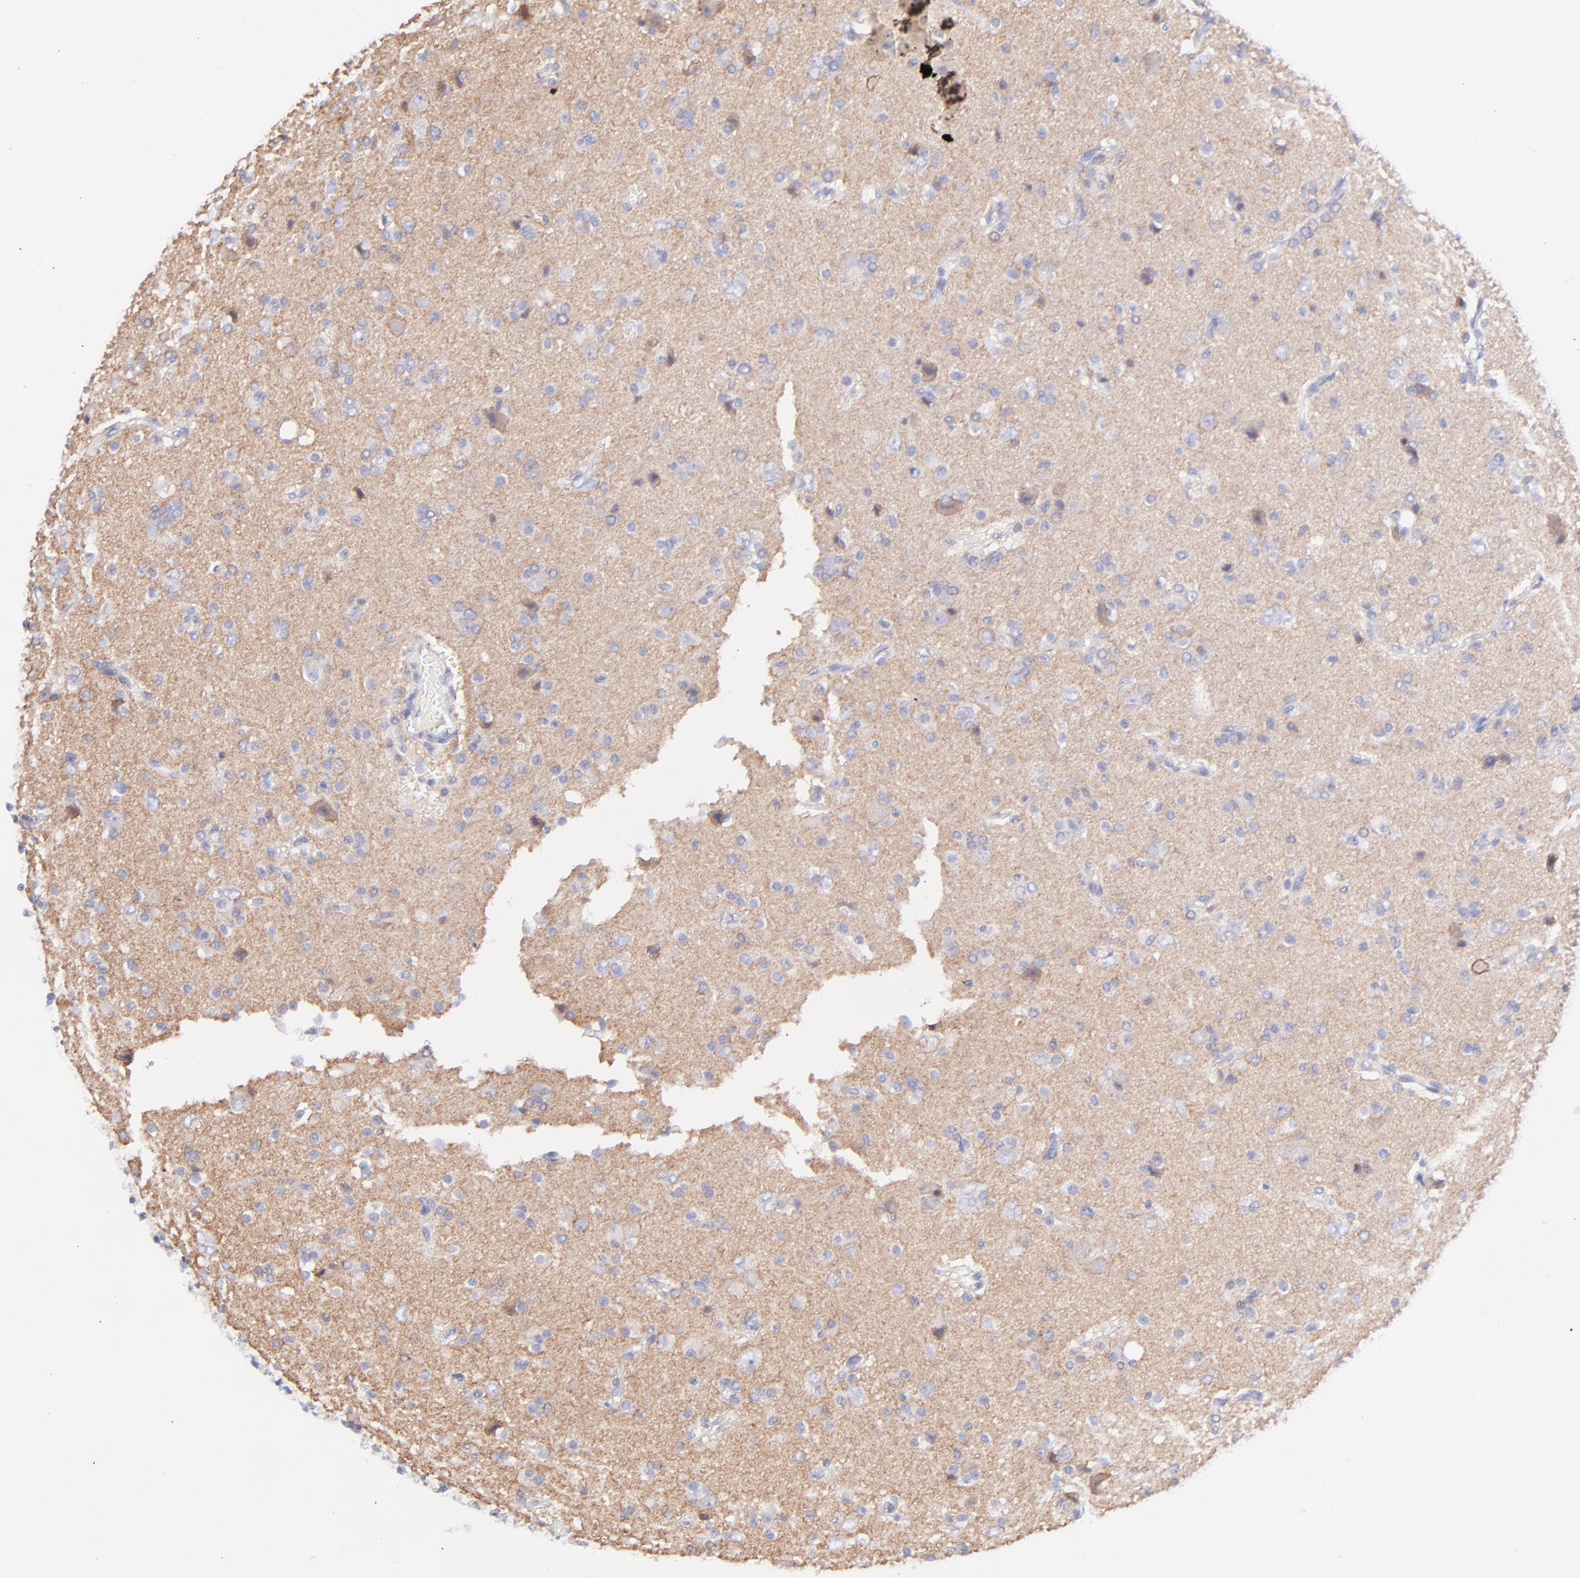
{"staining": {"intensity": "negative", "quantity": "none", "location": "none"}, "tissue": "glioma", "cell_type": "Tumor cells", "image_type": "cancer", "snomed": [{"axis": "morphology", "description": "Glioma, malignant, High grade"}, {"axis": "topography", "description": "Brain"}], "caption": "Micrograph shows no significant protein positivity in tumor cells of glioma.", "gene": "PBDC1", "patient": {"sex": "male", "age": 47}}